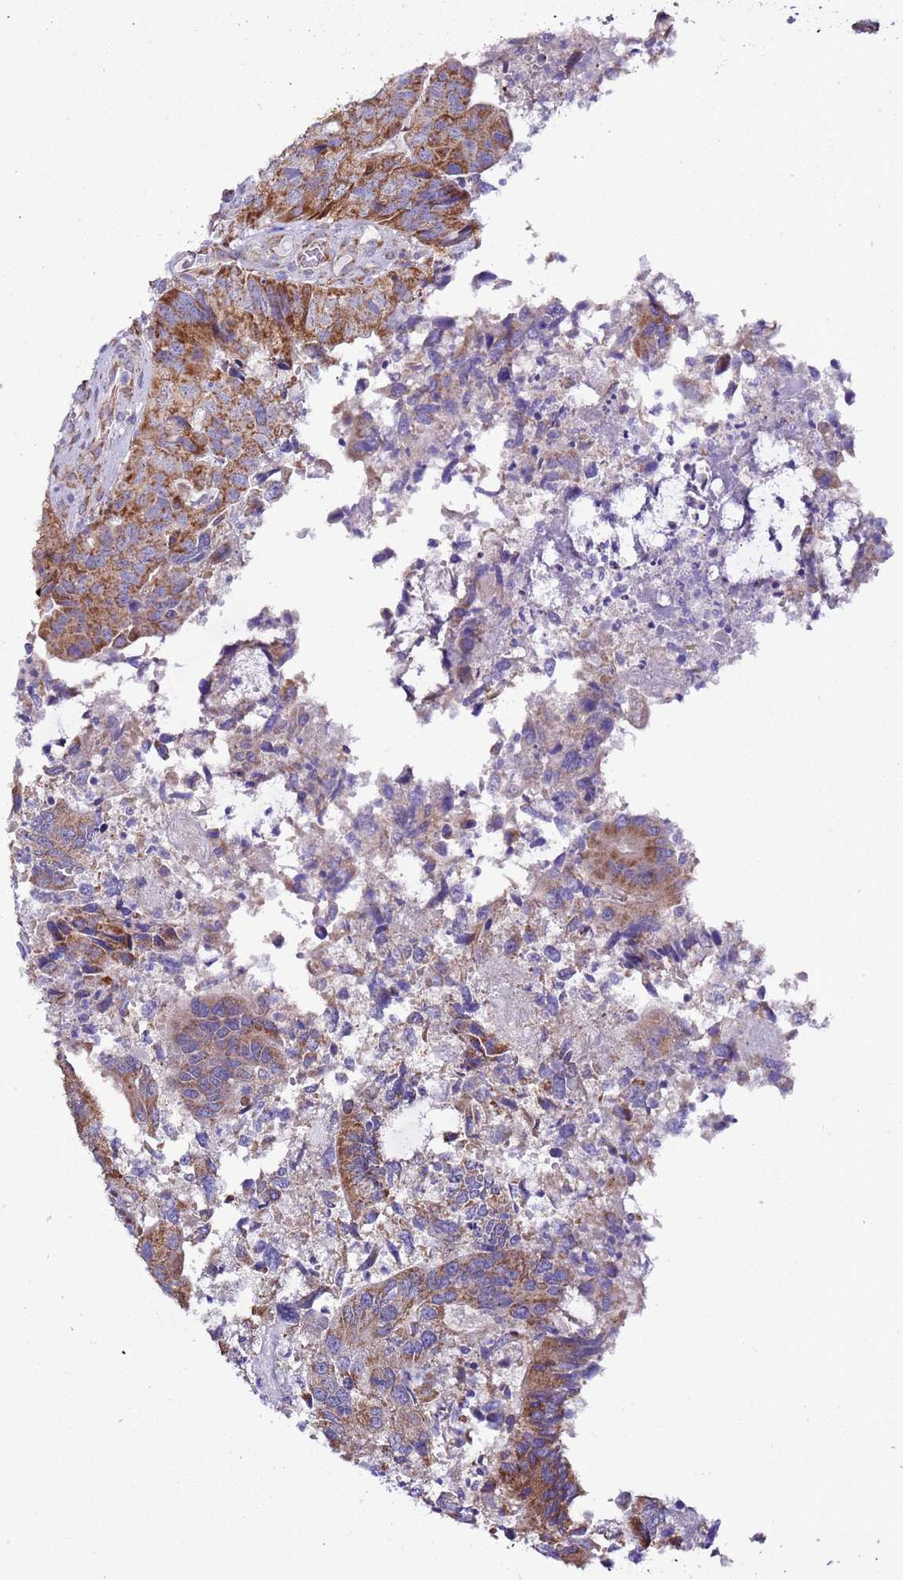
{"staining": {"intensity": "moderate", "quantity": ">75%", "location": "cytoplasmic/membranous"}, "tissue": "colorectal cancer", "cell_type": "Tumor cells", "image_type": "cancer", "snomed": [{"axis": "morphology", "description": "Adenocarcinoma, NOS"}, {"axis": "topography", "description": "Colon"}], "caption": "Brown immunohistochemical staining in human adenocarcinoma (colorectal) exhibits moderate cytoplasmic/membranous expression in about >75% of tumor cells.", "gene": "AHI1", "patient": {"sex": "female", "age": 67}}